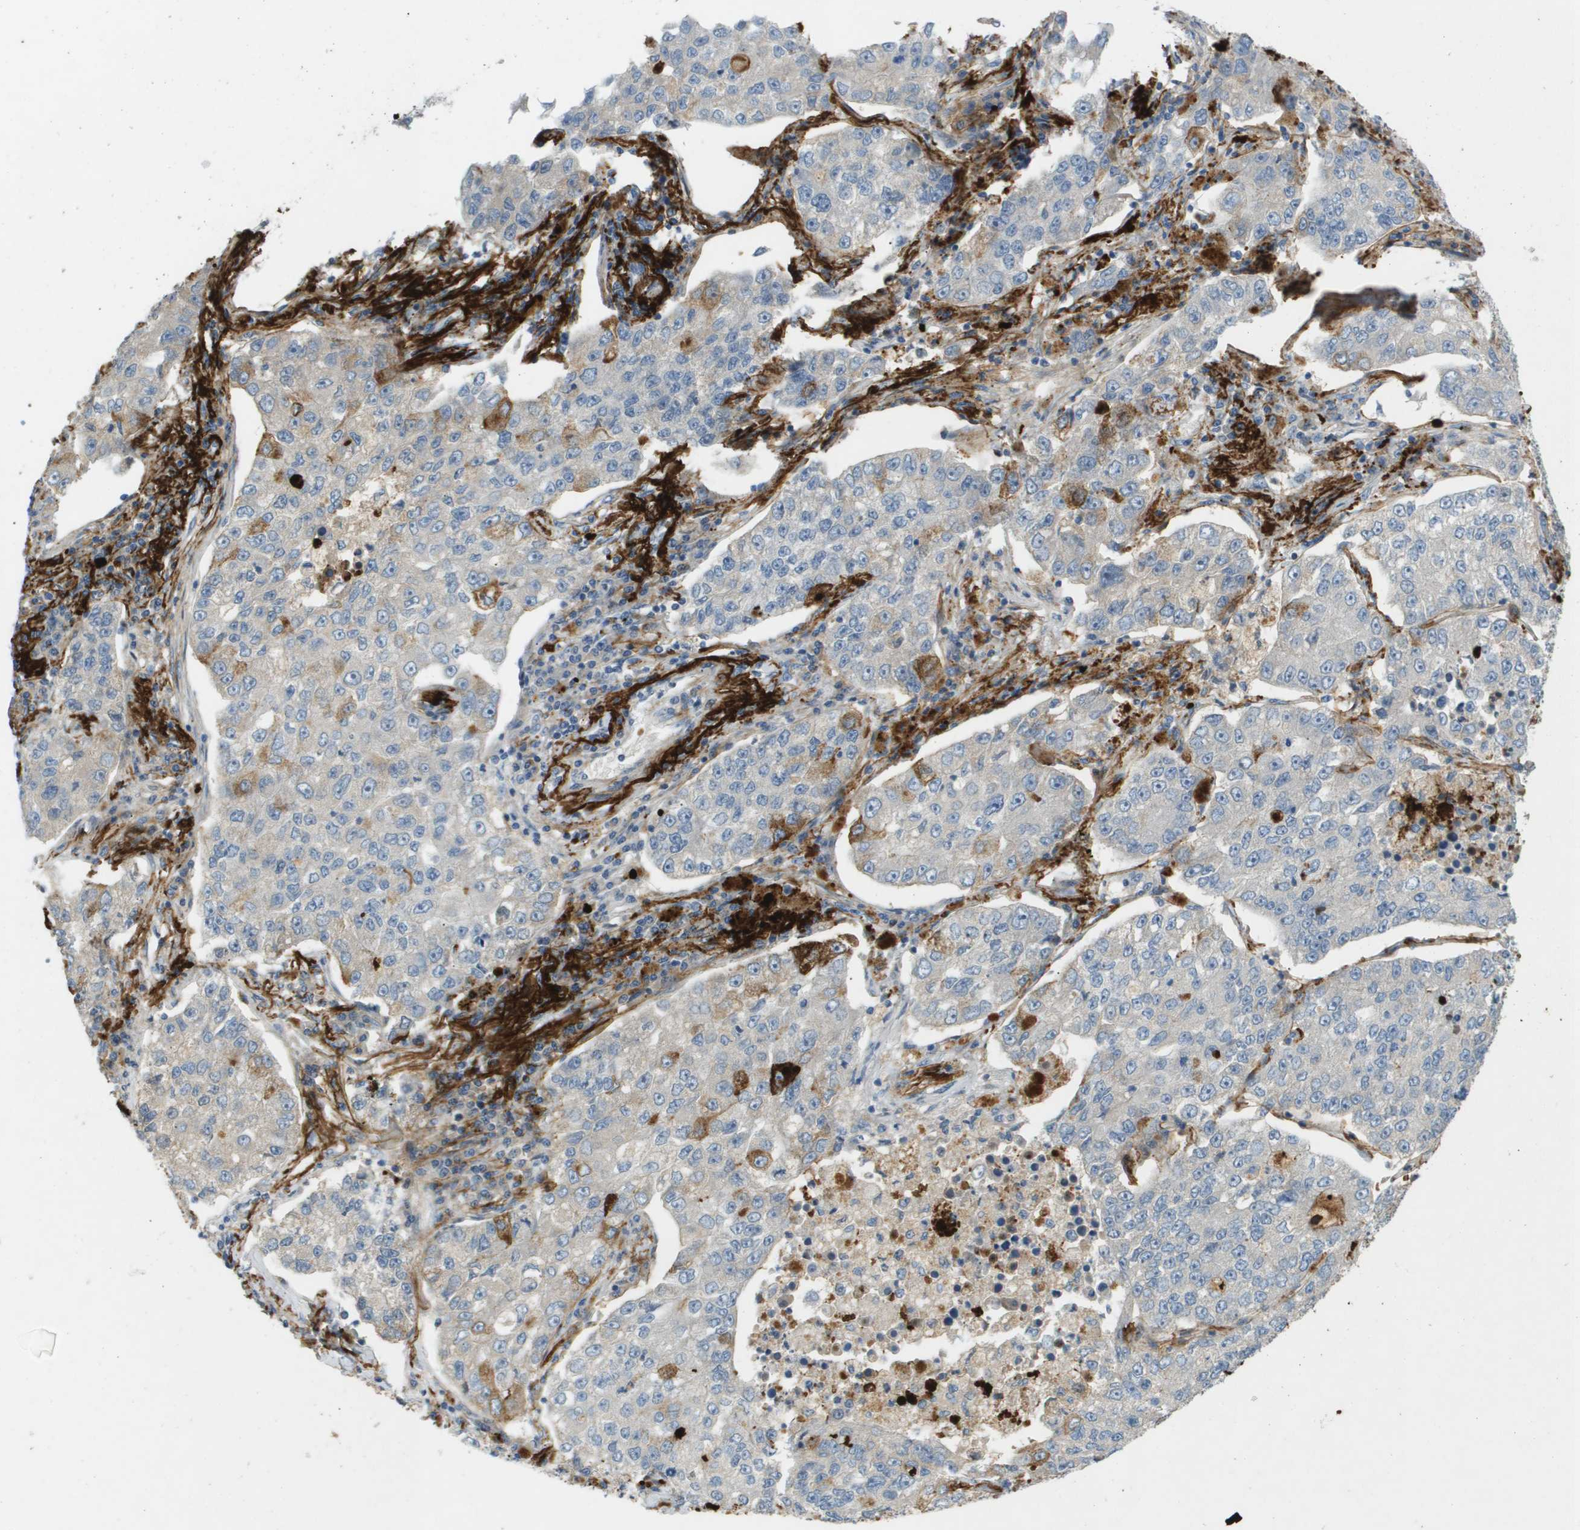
{"staining": {"intensity": "negative", "quantity": "none", "location": "none"}, "tissue": "lung cancer", "cell_type": "Tumor cells", "image_type": "cancer", "snomed": [{"axis": "morphology", "description": "Adenocarcinoma, NOS"}, {"axis": "topography", "description": "Lung"}], "caption": "This is an IHC histopathology image of adenocarcinoma (lung). There is no expression in tumor cells.", "gene": "VTN", "patient": {"sex": "male", "age": 49}}